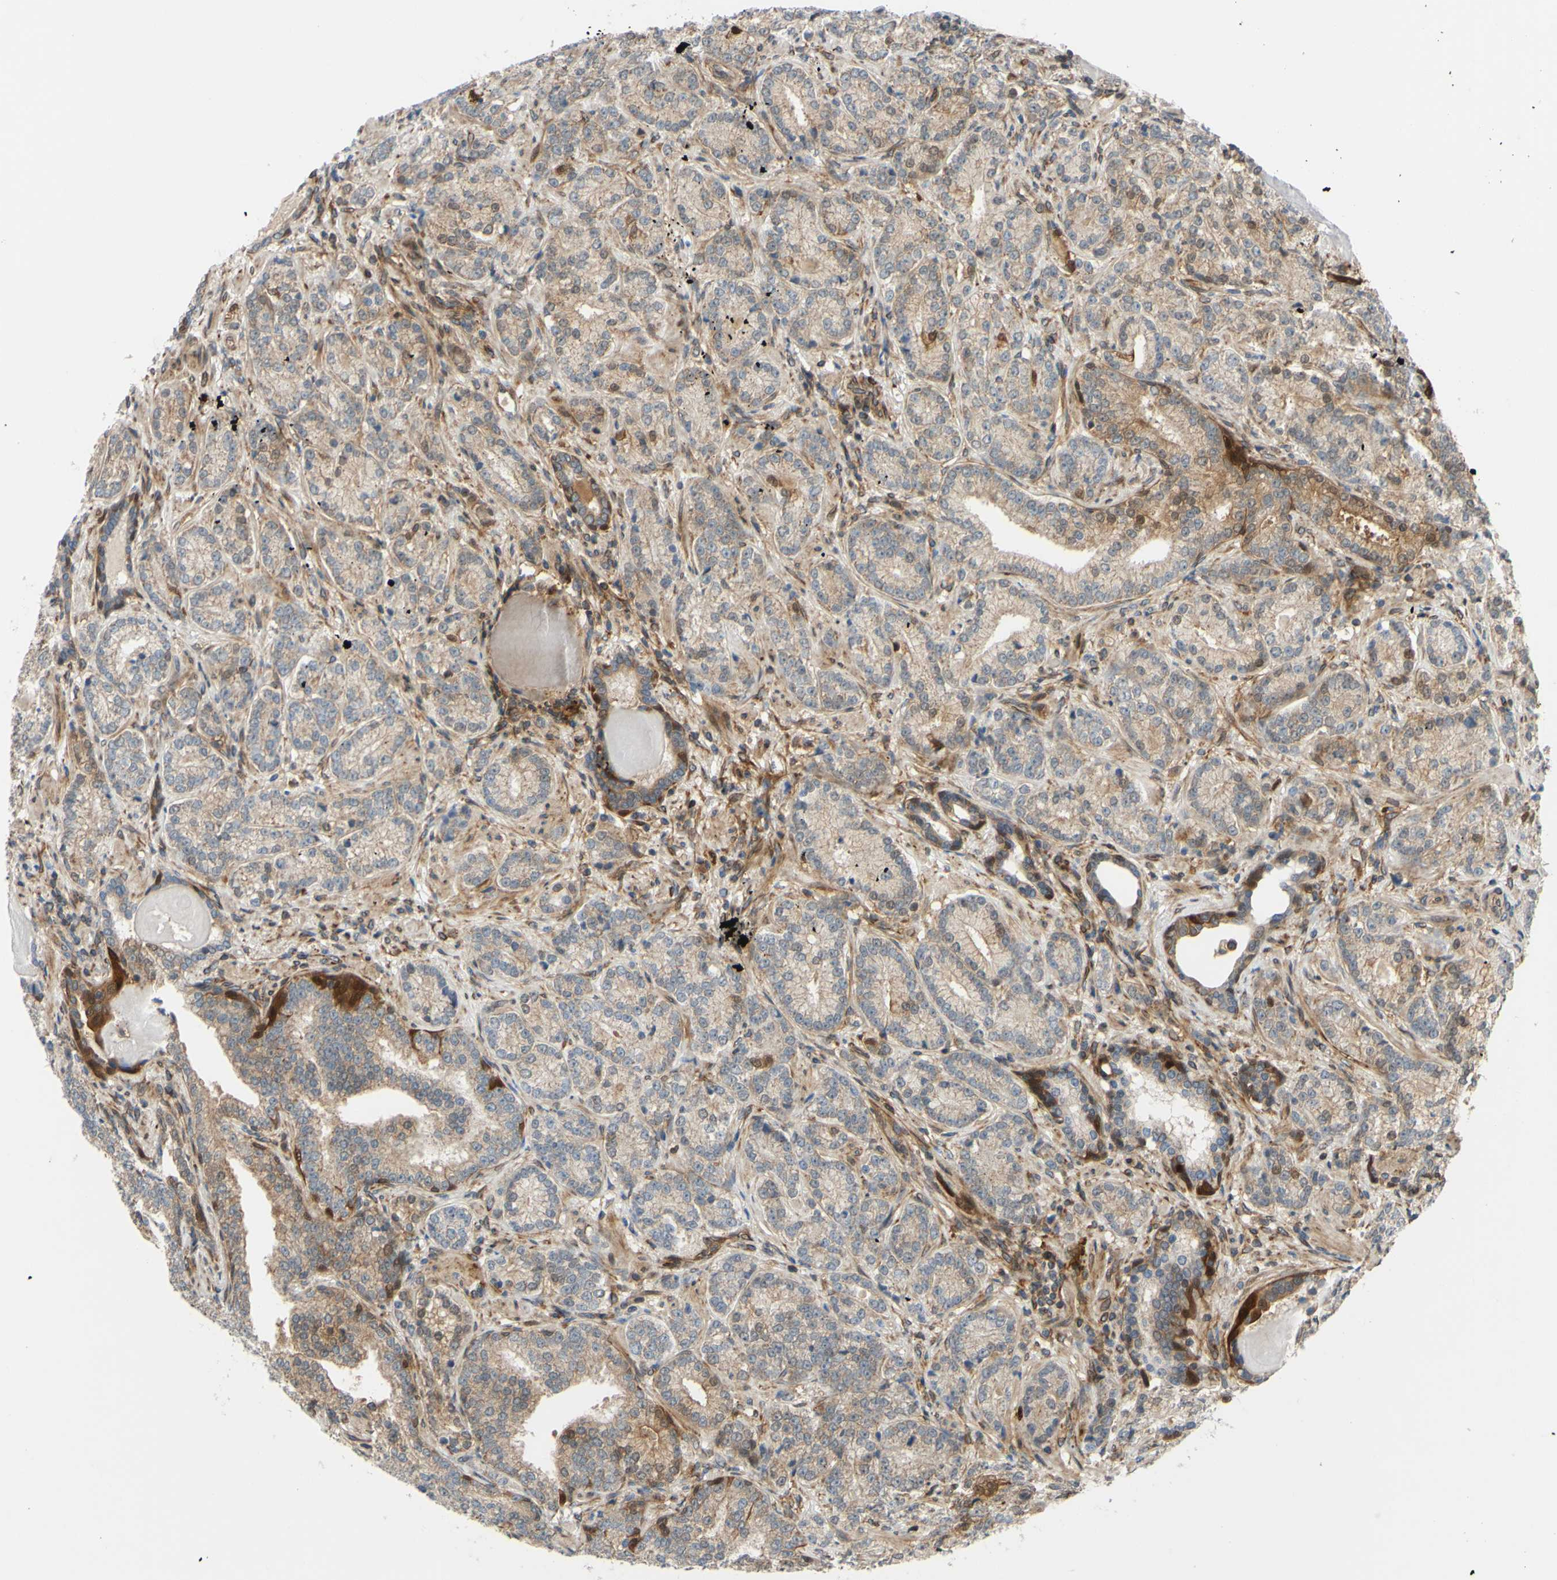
{"staining": {"intensity": "weak", "quantity": ">75%", "location": "cytoplasmic/membranous"}, "tissue": "prostate cancer", "cell_type": "Tumor cells", "image_type": "cancer", "snomed": [{"axis": "morphology", "description": "Adenocarcinoma, High grade"}, {"axis": "topography", "description": "Prostate"}], "caption": "An IHC photomicrograph of neoplastic tissue is shown. Protein staining in brown labels weak cytoplasmic/membranous positivity in high-grade adenocarcinoma (prostate) within tumor cells.", "gene": "PRAF2", "patient": {"sex": "male", "age": 61}}